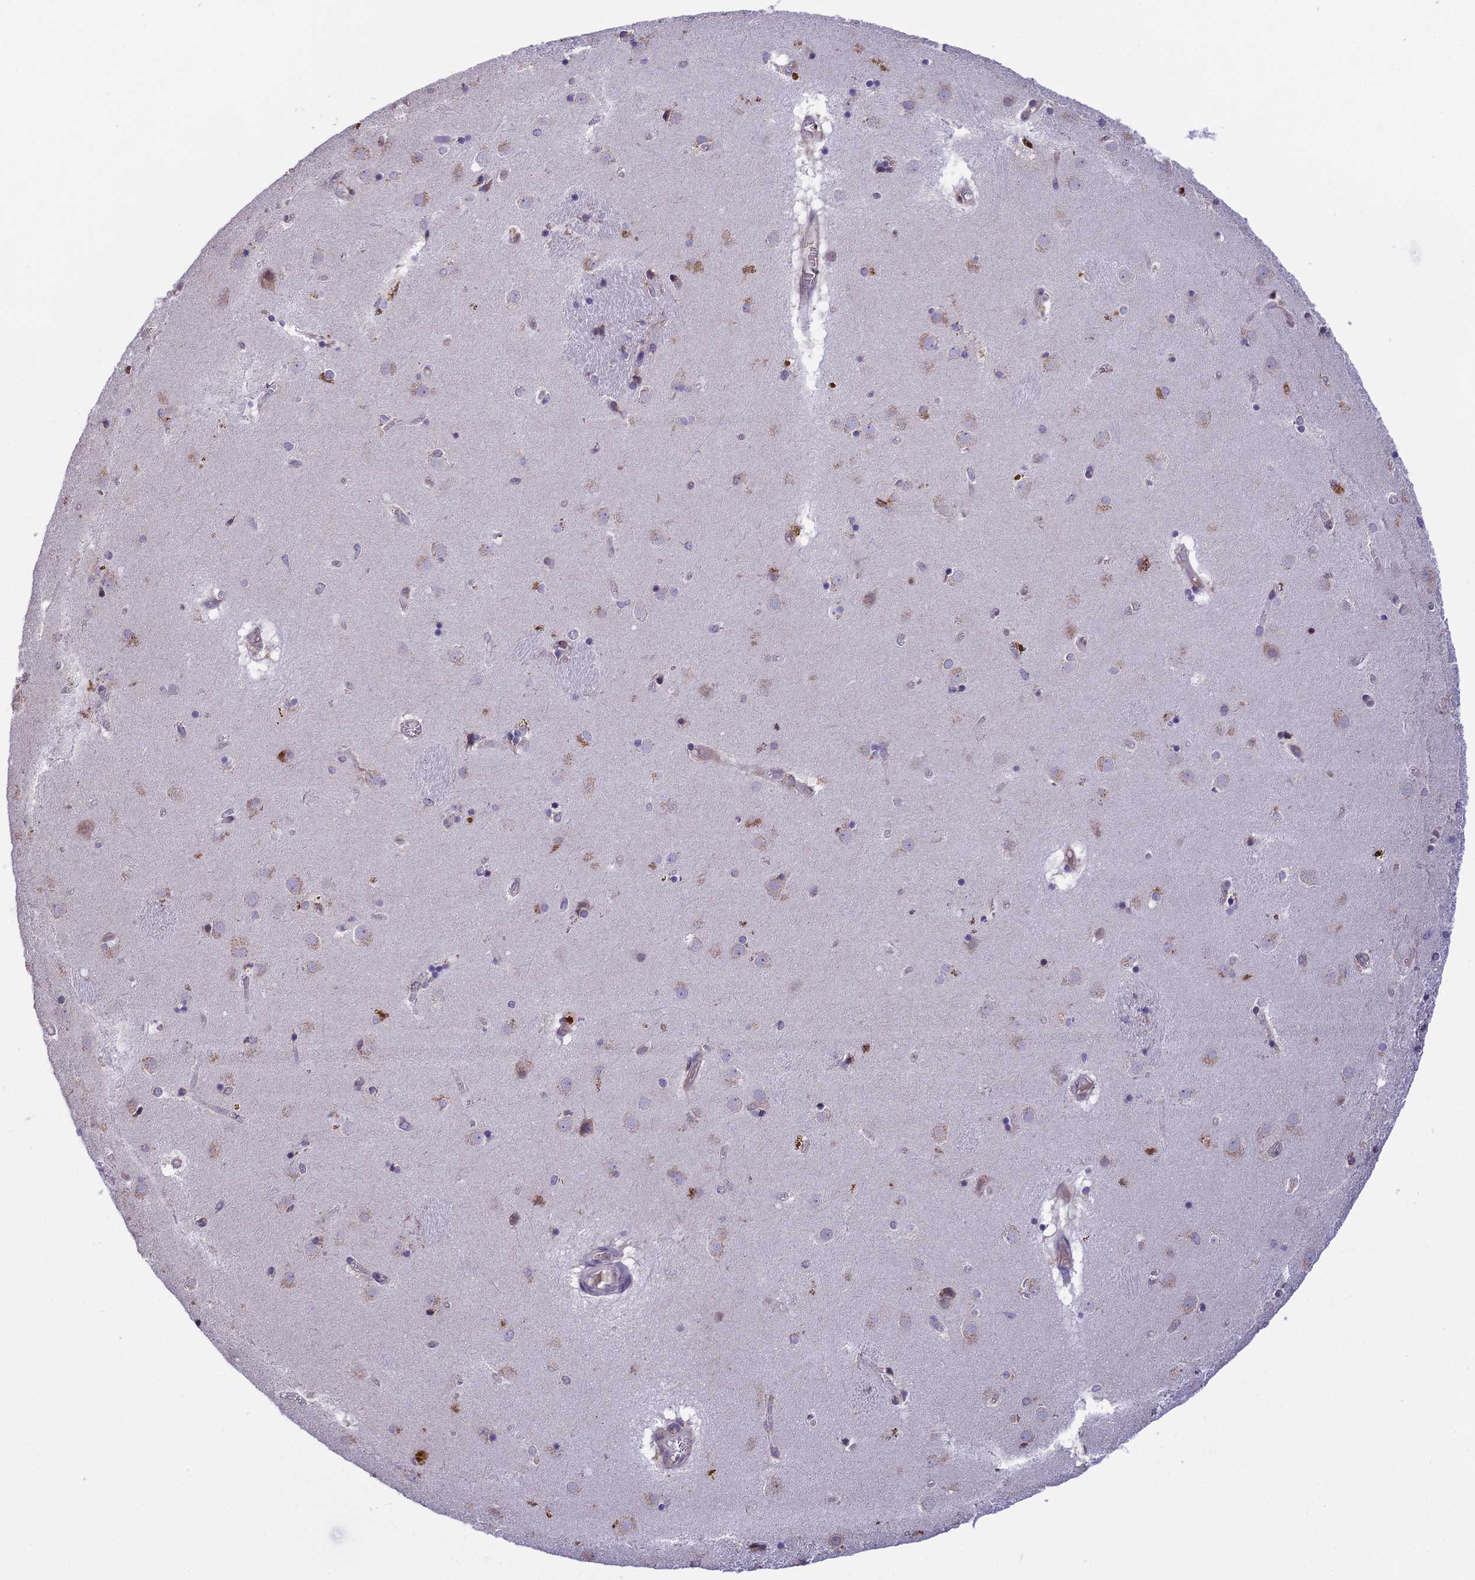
{"staining": {"intensity": "weak", "quantity": "<25%", "location": "cytoplasmic/membranous"}, "tissue": "caudate", "cell_type": "Glial cells", "image_type": "normal", "snomed": [{"axis": "morphology", "description": "Normal tissue, NOS"}, {"axis": "topography", "description": "Lateral ventricle wall"}], "caption": "This is an immunohistochemistry (IHC) photomicrograph of unremarkable caudate. There is no expression in glial cells.", "gene": "DMRTA2", "patient": {"sex": "male", "age": 70}}